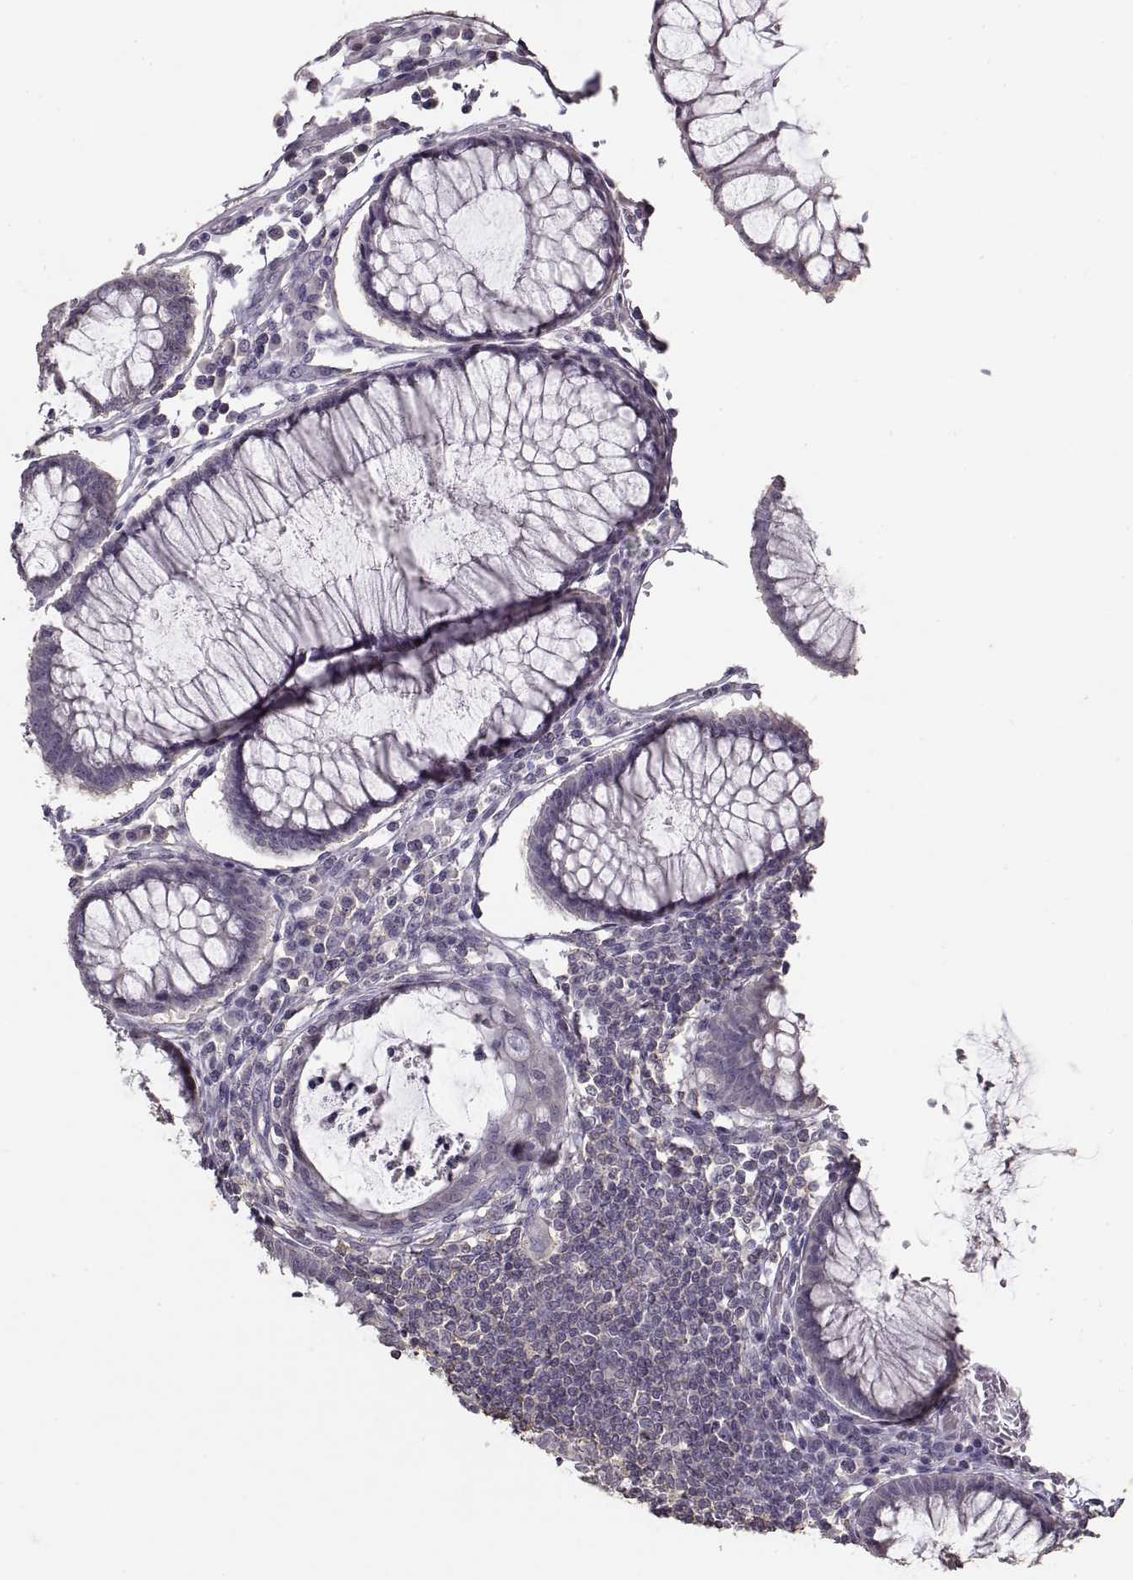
{"staining": {"intensity": "negative", "quantity": "none", "location": "none"}, "tissue": "colorectal cancer", "cell_type": "Tumor cells", "image_type": "cancer", "snomed": [{"axis": "morphology", "description": "Adenocarcinoma, NOS"}, {"axis": "topography", "description": "Colon"}], "caption": "This is an immunohistochemistry micrograph of colorectal adenocarcinoma. There is no positivity in tumor cells.", "gene": "UROC1", "patient": {"sex": "female", "age": 70}}